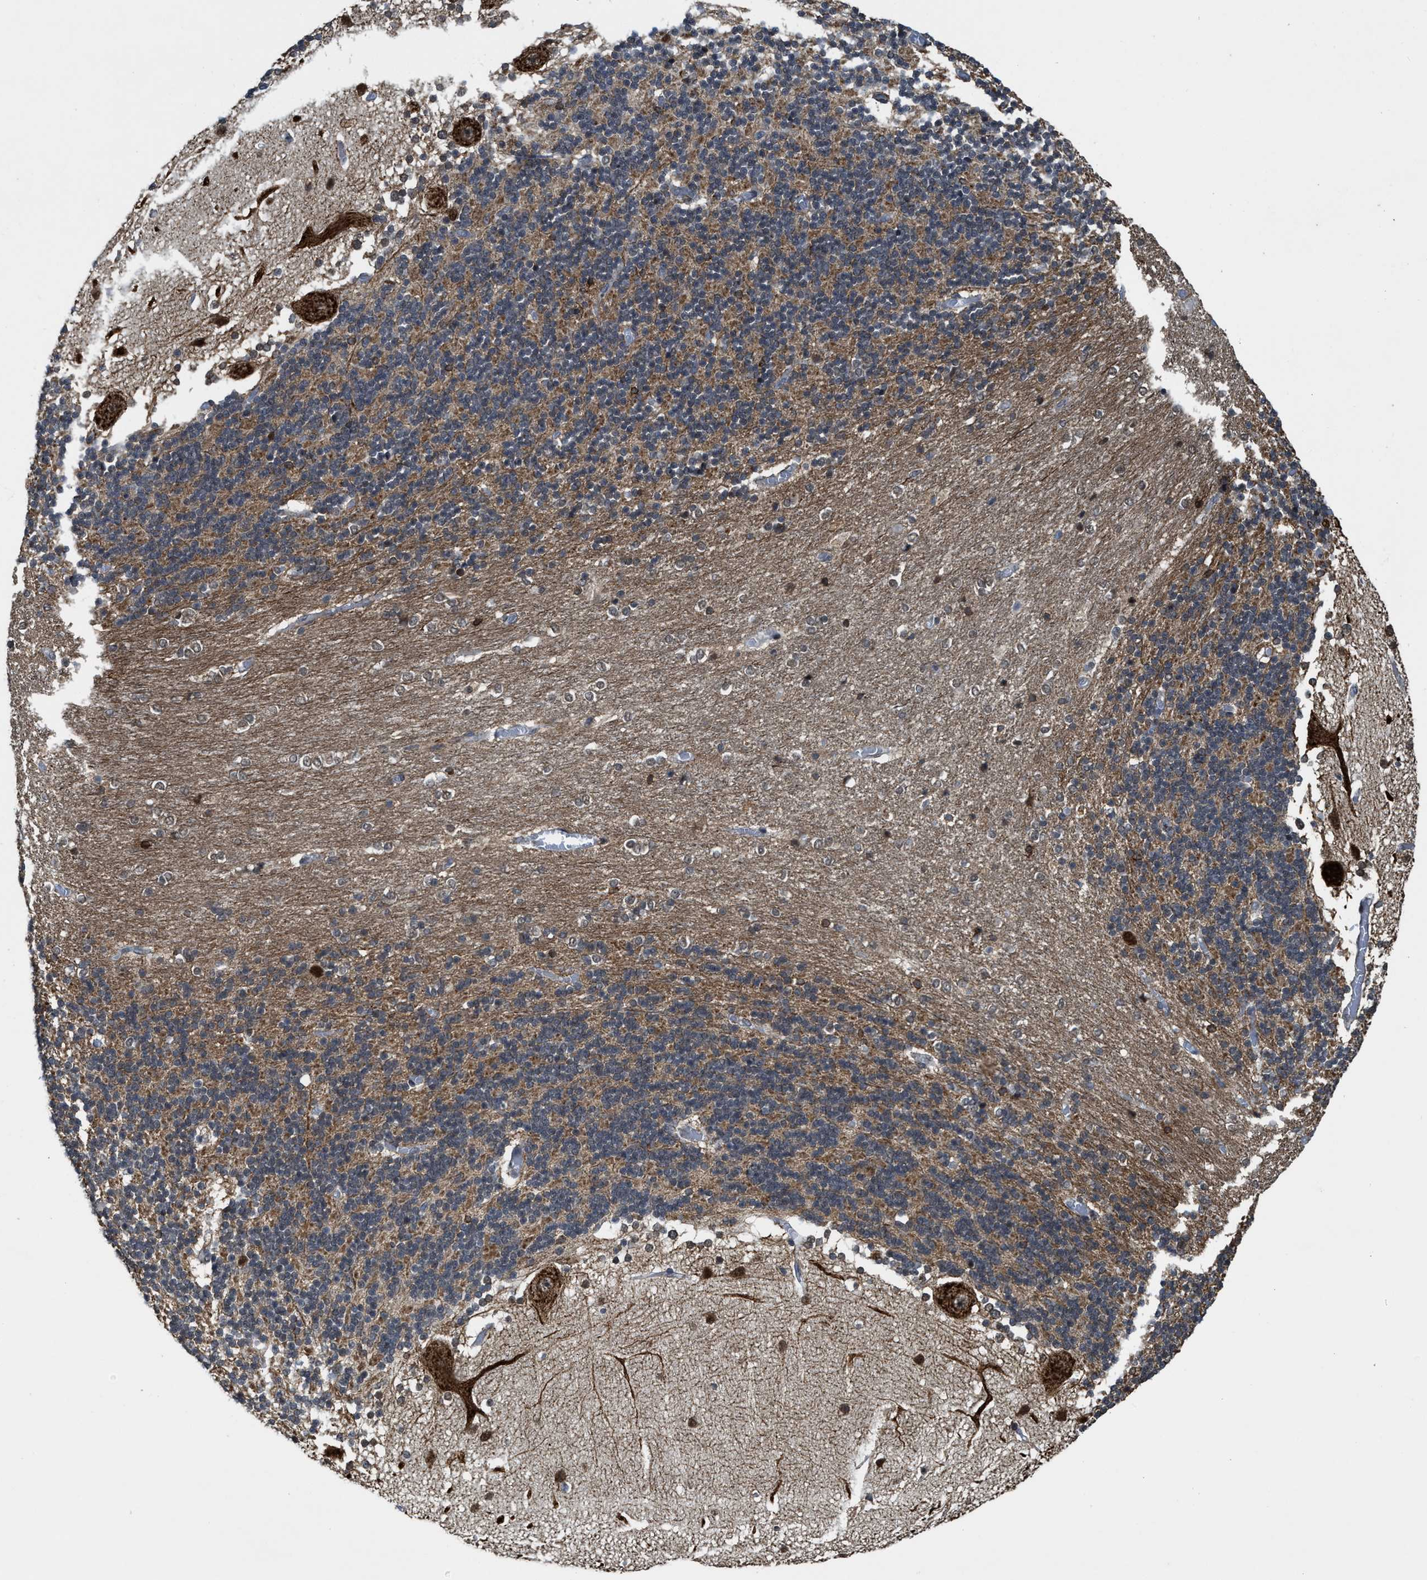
{"staining": {"intensity": "moderate", "quantity": ">75%", "location": "cytoplasmic/membranous"}, "tissue": "cerebellum", "cell_type": "Cells in granular layer", "image_type": "normal", "snomed": [{"axis": "morphology", "description": "Normal tissue, NOS"}, {"axis": "topography", "description": "Cerebellum"}], "caption": "A medium amount of moderate cytoplasmic/membranous expression is appreciated in about >75% of cells in granular layer in benign cerebellum.", "gene": "ZNF250", "patient": {"sex": "female", "age": 54}}